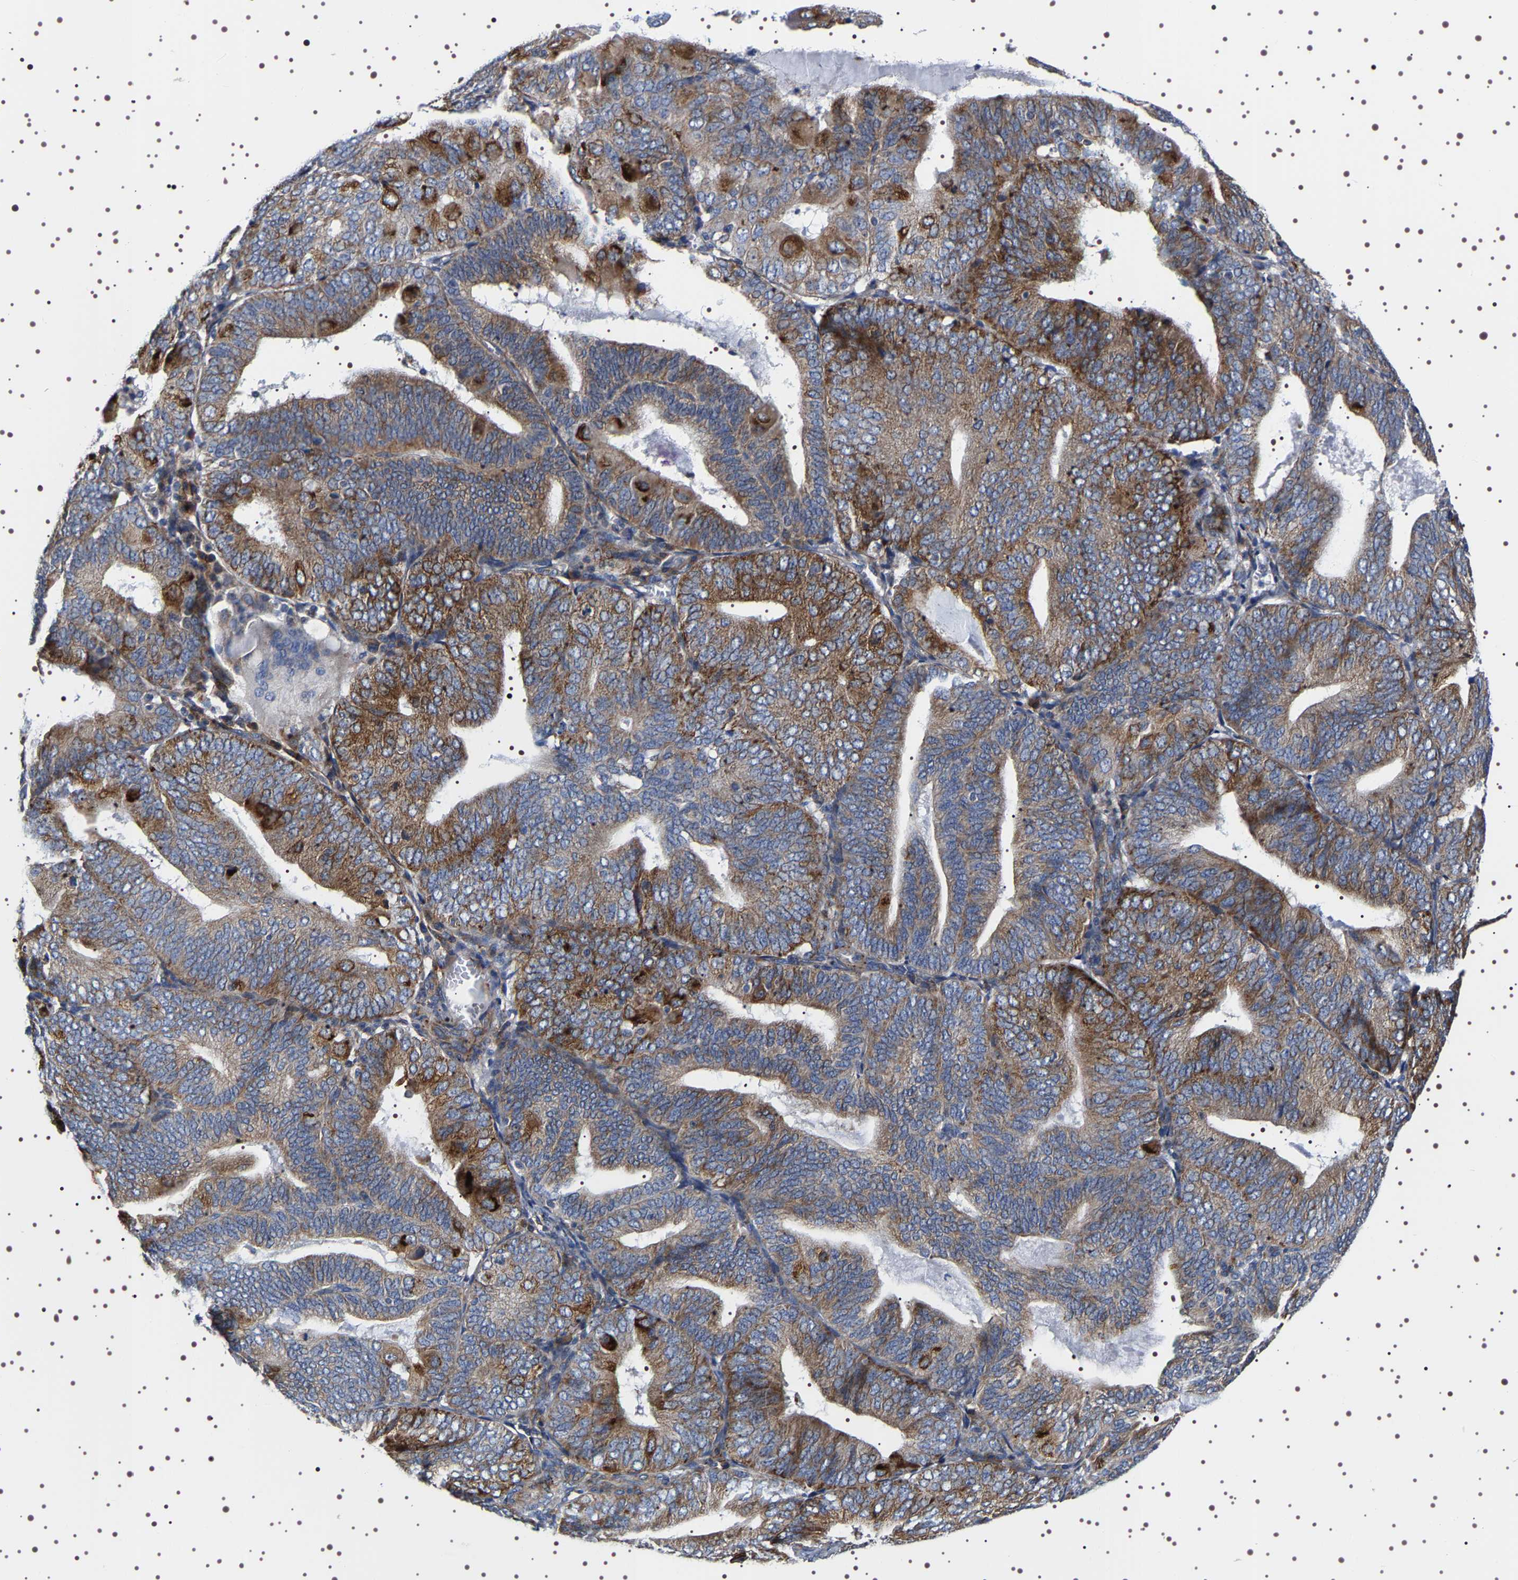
{"staining": {"intensity": "moderate", "quantity": ">75%", "location": "cytoplasmic/membranous"}, "tissue": "endometrial cancer", "cell_type": "Tumor cells", "image_type": "cancer", "snomed": [{"axis": "morphology", "description": "Adenocarcinoma, NOS"}, {"axis": "topography", "description": "Endometrium"}], "caption": "Immunohistochemical staining of human endometrial adenocarcinoma exhibits moderate cytoplasmic/membranous protein positivity in approximately >75% of tumor cells. (Brightfield microscopy of DAB IHC at high magnification).", "gene": "SQLE", "patient": {"sex": "female", "age": 81}}